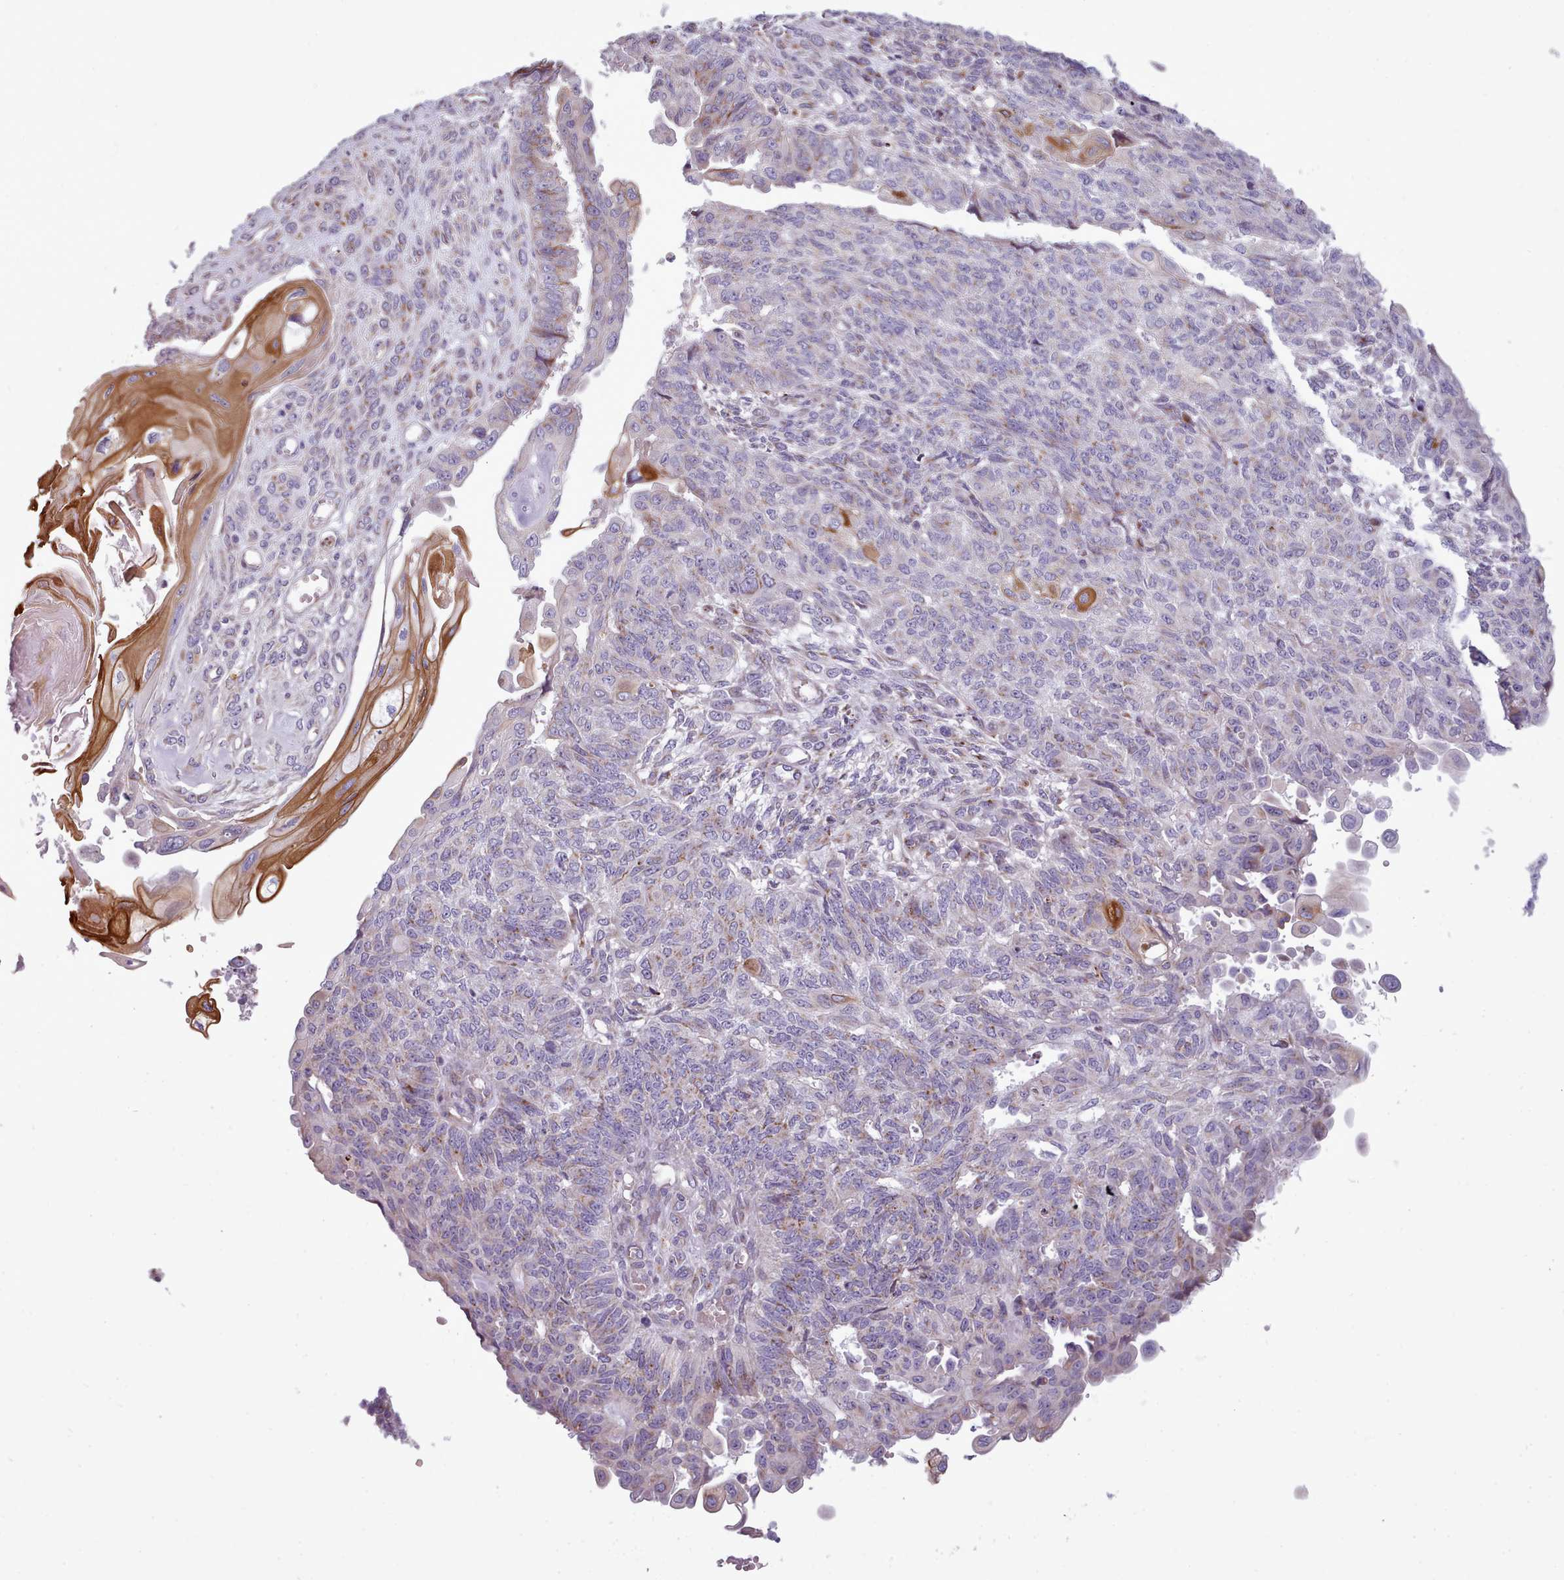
{"staining": {"intensity": "strong", "quantity": "<25%", "location": "cytoplasmic/membranous"}, "tissue": "endometrial cancer", "cell_type": "Tumor cells", "image_type": "cancer", "snomed": [{"axis": "morphology", "description": "Adenocarcinoma, NOS"}, {"axis": "topography", "description": "Endometrium"}], "caption": "IHC (DAB) staining of endometrial cancer displays strong cytoplasmic/membranous protein expression in about <25% of tumor cells. The protein of interest is stained brown, and the nuclei are stained in blue (DAB IHC with brightfield microscopy, high magnification).", "gene": "SLC52A3", "patient": {"sex": "female", "age": 32}}